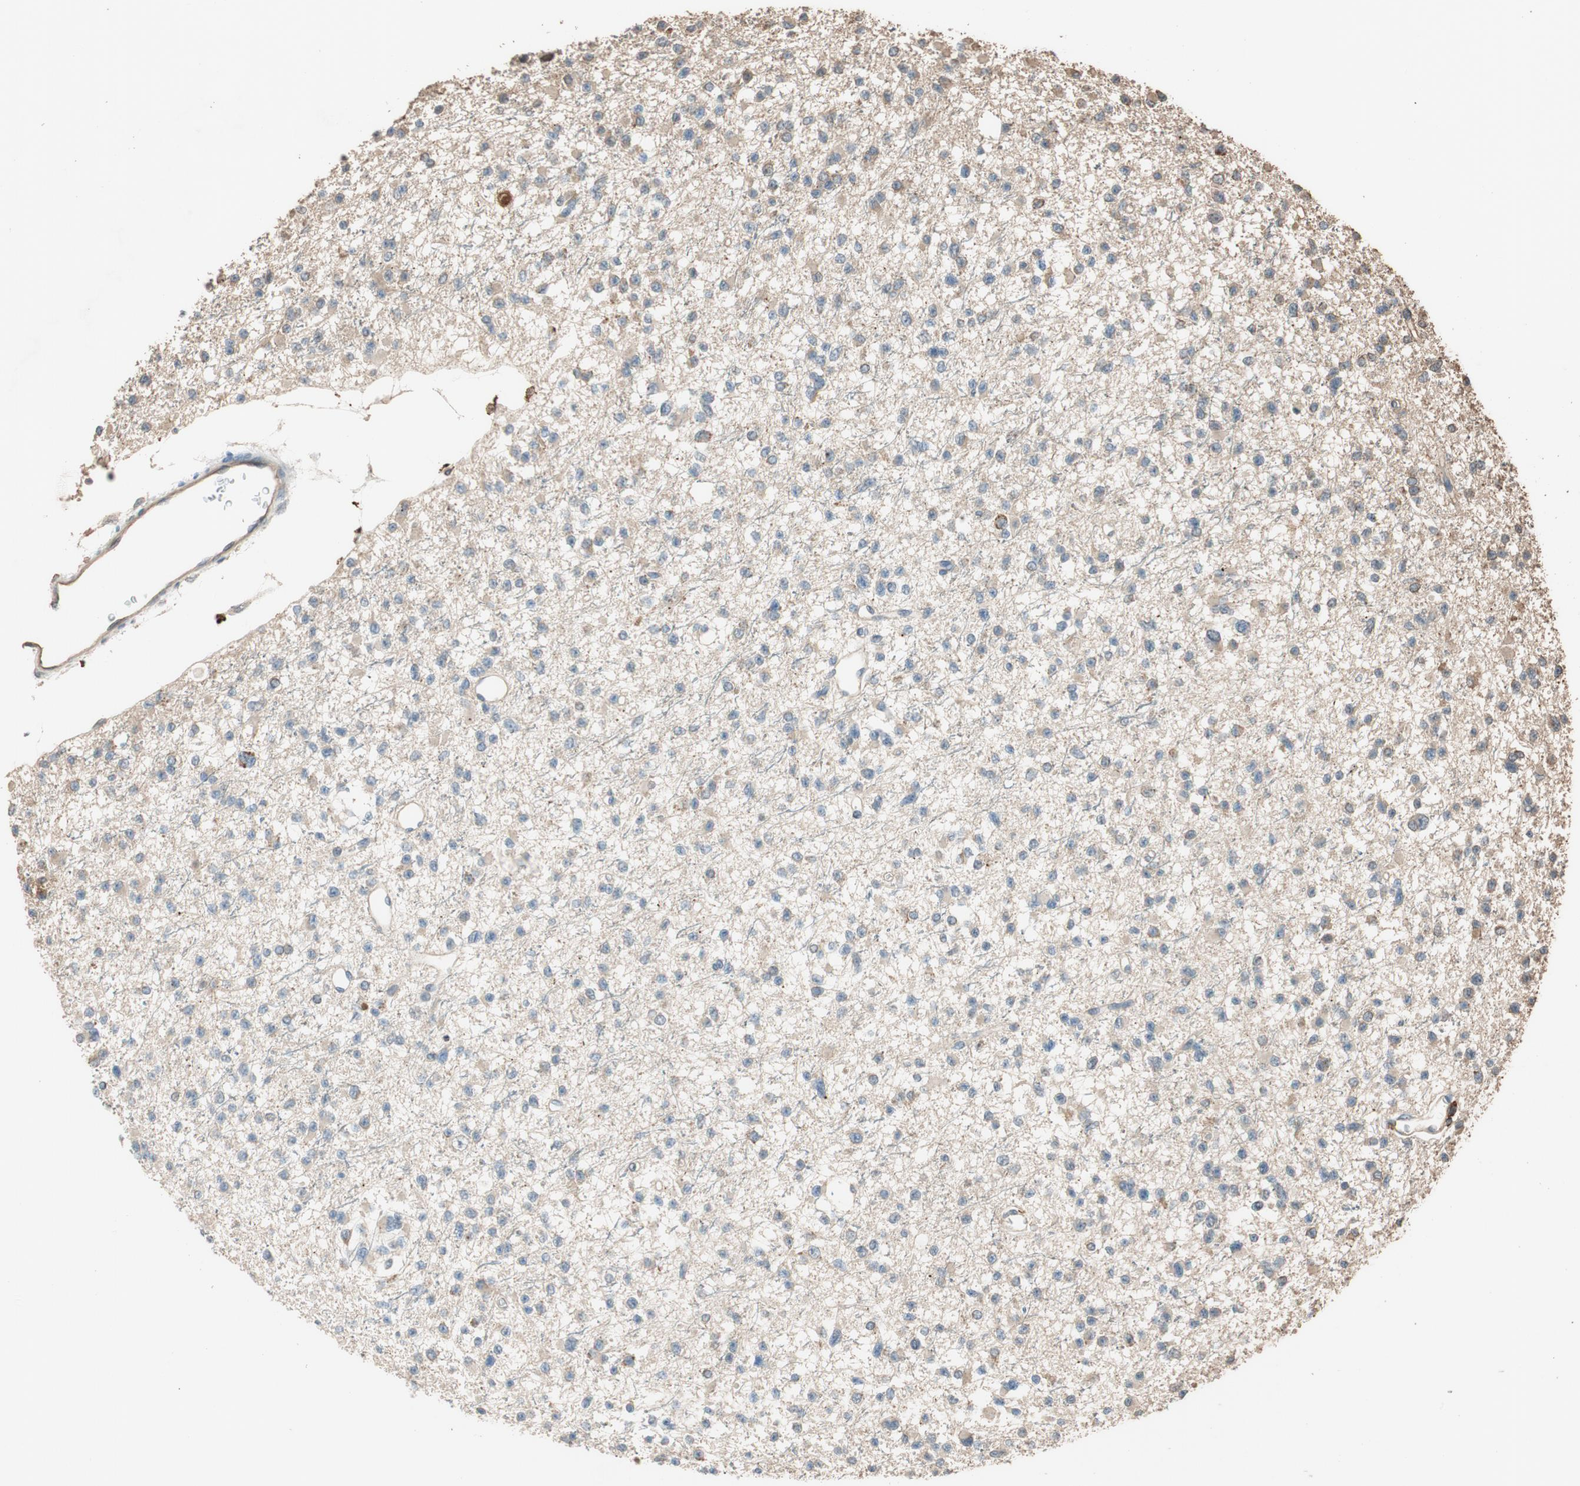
{"staining": {"intensity": "weak", "quantity": "<25%", "location": "cytoplasmic/membranous"}, "tissue": "glioma", "cell_type": "Tumor cells", "image_type": "cancer", "snomed": [{"axis": "morphology", "description": "Glioma, malignant, Low grade"}, {"axis": "topography", "description": "Brain"}], "caption": "Micrograph shows no protein expression in tumor cells of low-grade glioma (malignant) tissue.", "gene": "MST1R", "patient": {"sex": "female", "age": 22}}